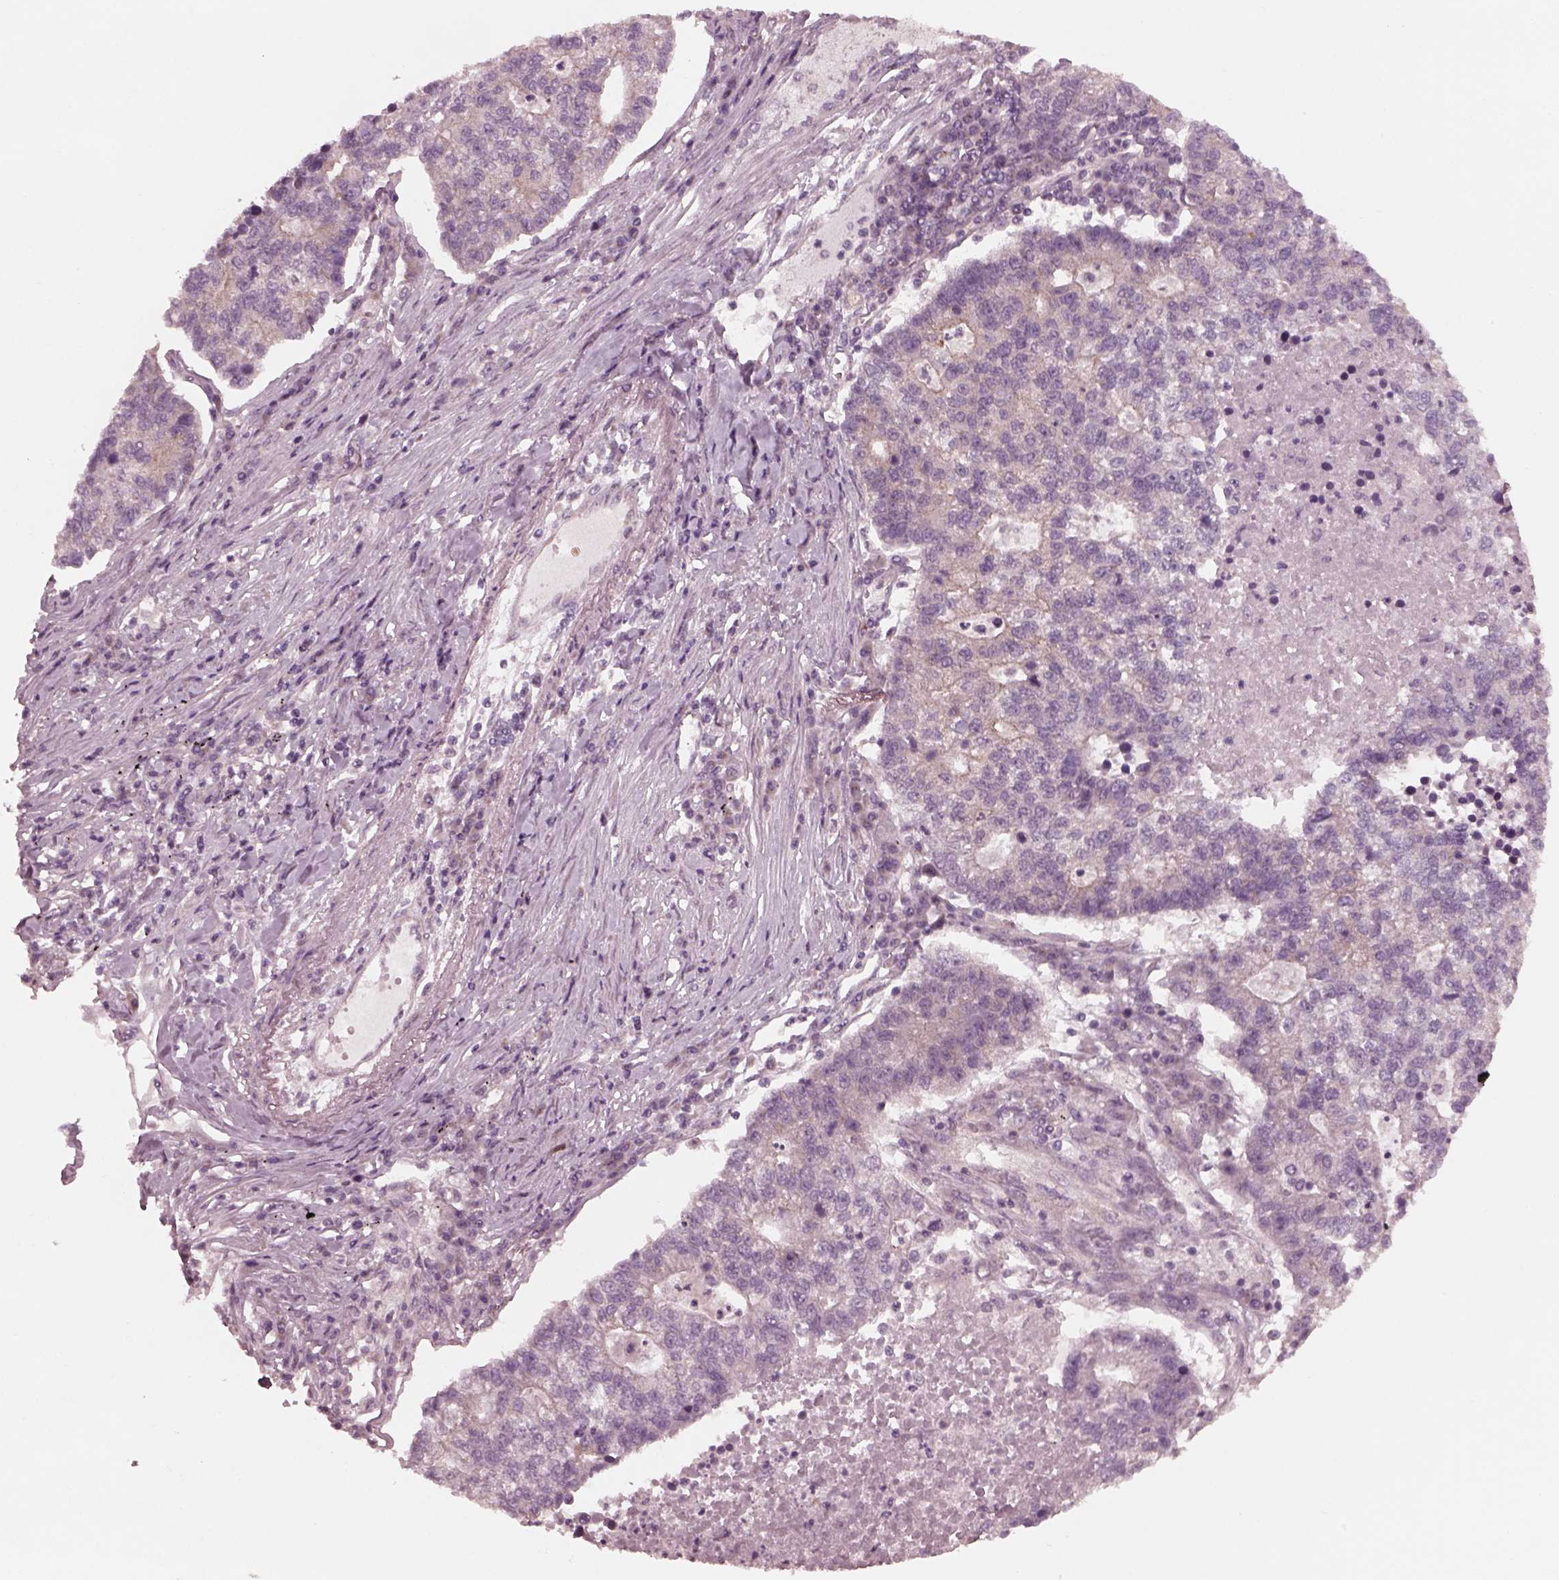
{"staining": {"intensity": "negative", "quantity": "none", "location": "none"}, "tissue": "lung cancer", "cell_type": "Tumor cells", "image_type": "cancer", "snomed": [{"axis": "morphology", "description": "Adenocarcinoma, NOS"}, {"axis": "topography", "description": "Lung"}], "caption": "The micrograph displays no staining of tumor cells in lung adenocarcinoma.", "gene": "TUBG1", "patient": {"sex": "male", "age": 57}}